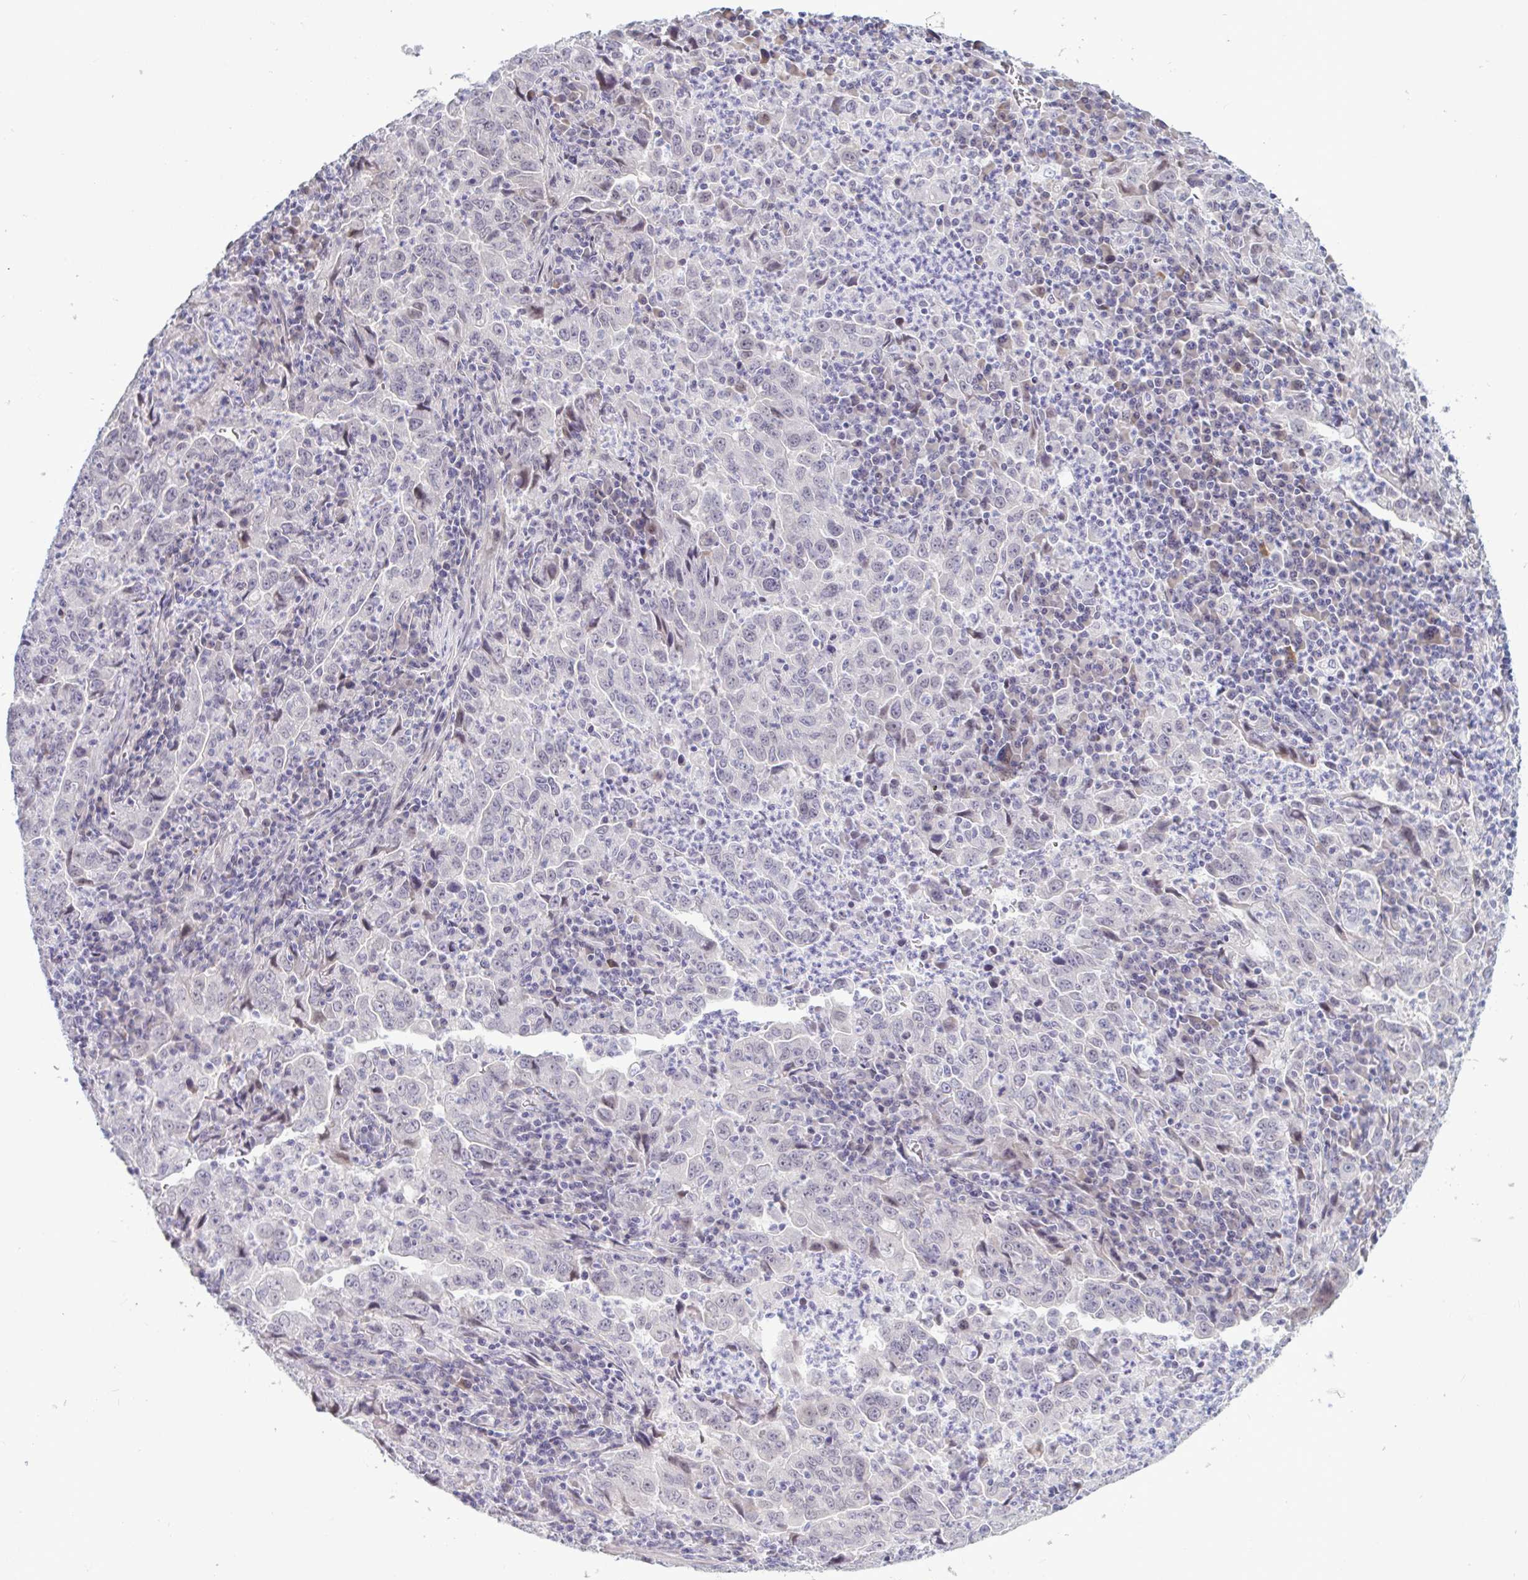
{"staining": {"intensity": "negative", "quantity": "none", "location": "none"}, "tissue": "lung cancer", "cell_type": "Tumor cells", "image_type": "cancer", "snomed": [{"axis": "morphology", "description": "Adenocarcinoma, NOS"}, {"axis": "topography", "description": "Lung"}], "caption": "Human lung cancer stained for a protein using IHC demonstrates no positivity in tumor cells.", "gene": "TCEAL8", "patient": {"sex": "male", "age": 67}}